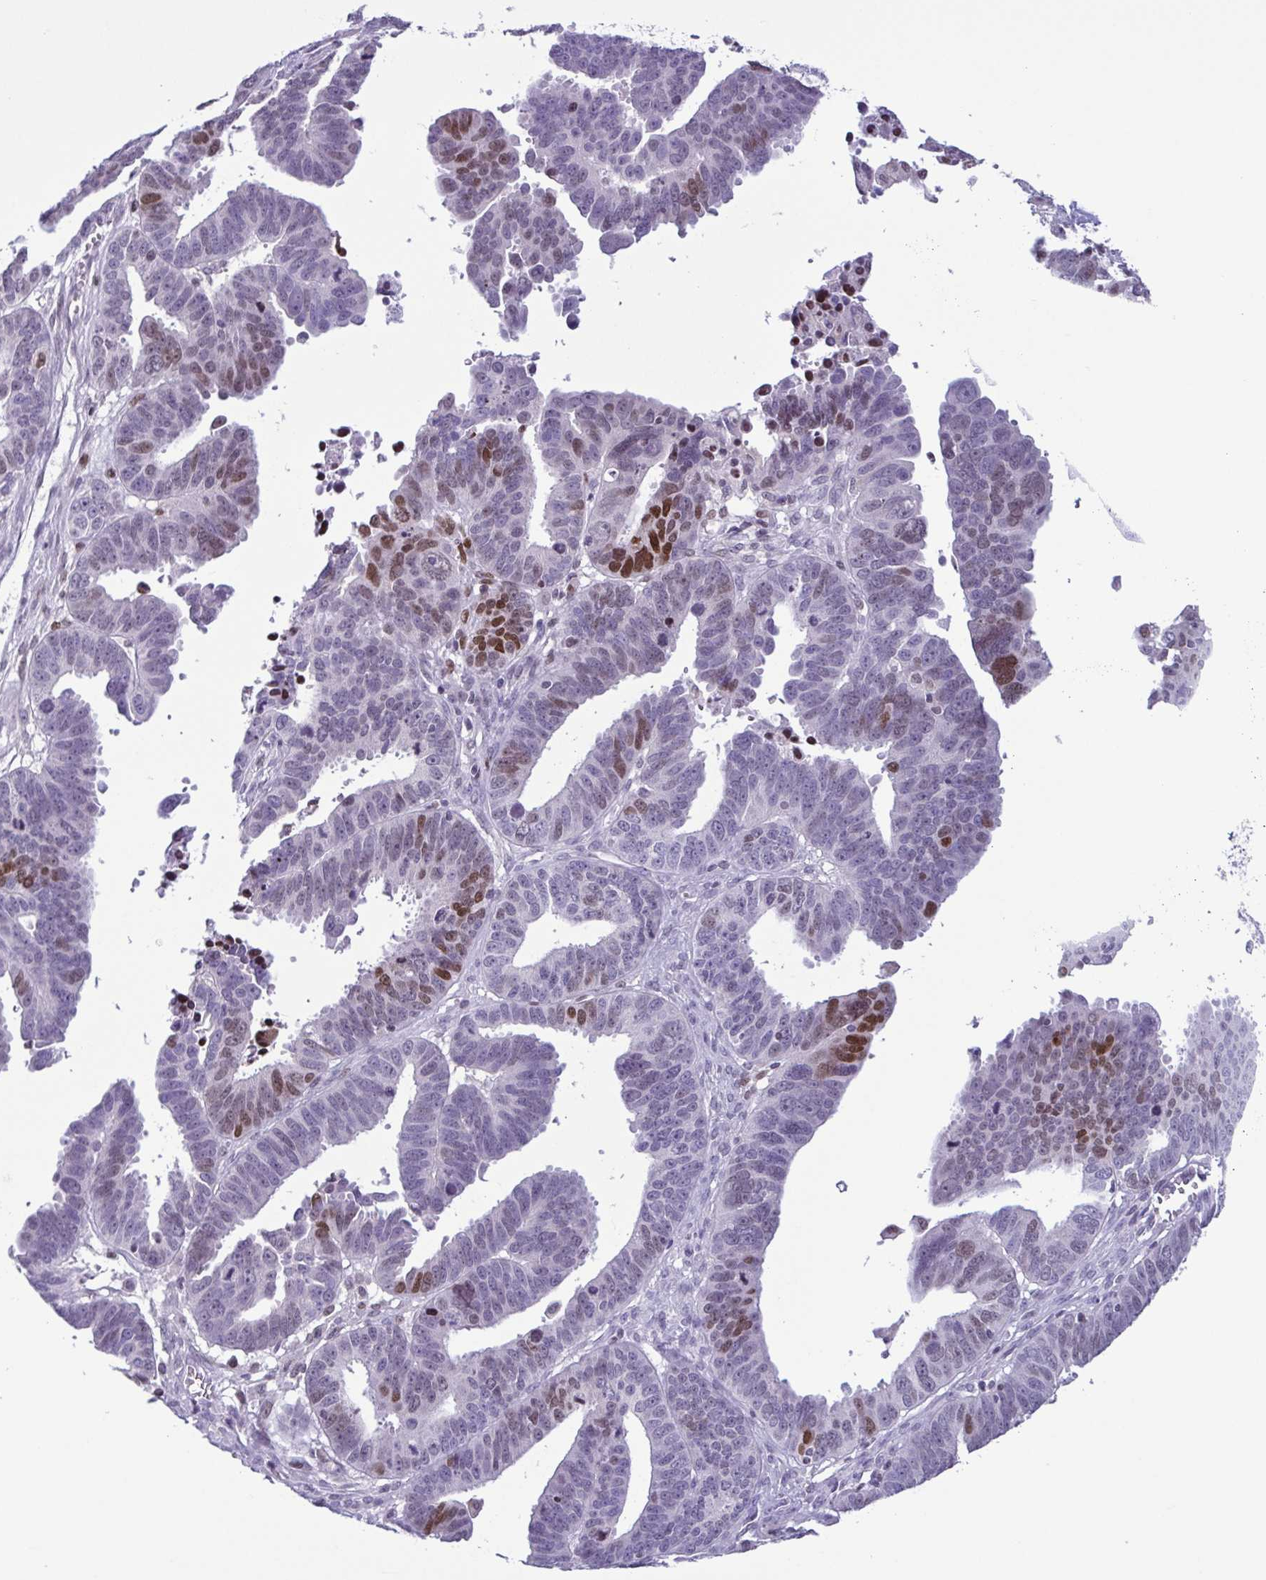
{"staining": {"intensity": "strong", "quantity": "<25%", "location": "nuclear"}, "tissue": "ovarian cancer", "cell_type": "Tumor cells", "image_type": "cancer", "snomed": [{"axis": "morphology", "description": "Carcinoma, endometroid"}, {"axis": "morphology", "description": "Cystadenocarcinoma, serous, NOS"}, {"axis": "topography", "description": "Ovary"}], "caption": "Immunohistochemistry histopathology image of serous cystadenocarcinoma (ovarian) stained for a protein (brown), which displays medium levels of strong nuclear staining in approximately <25% of tumor cells.", "gene": "IRF1", "patient": {"sex": "female", "age": 45}}